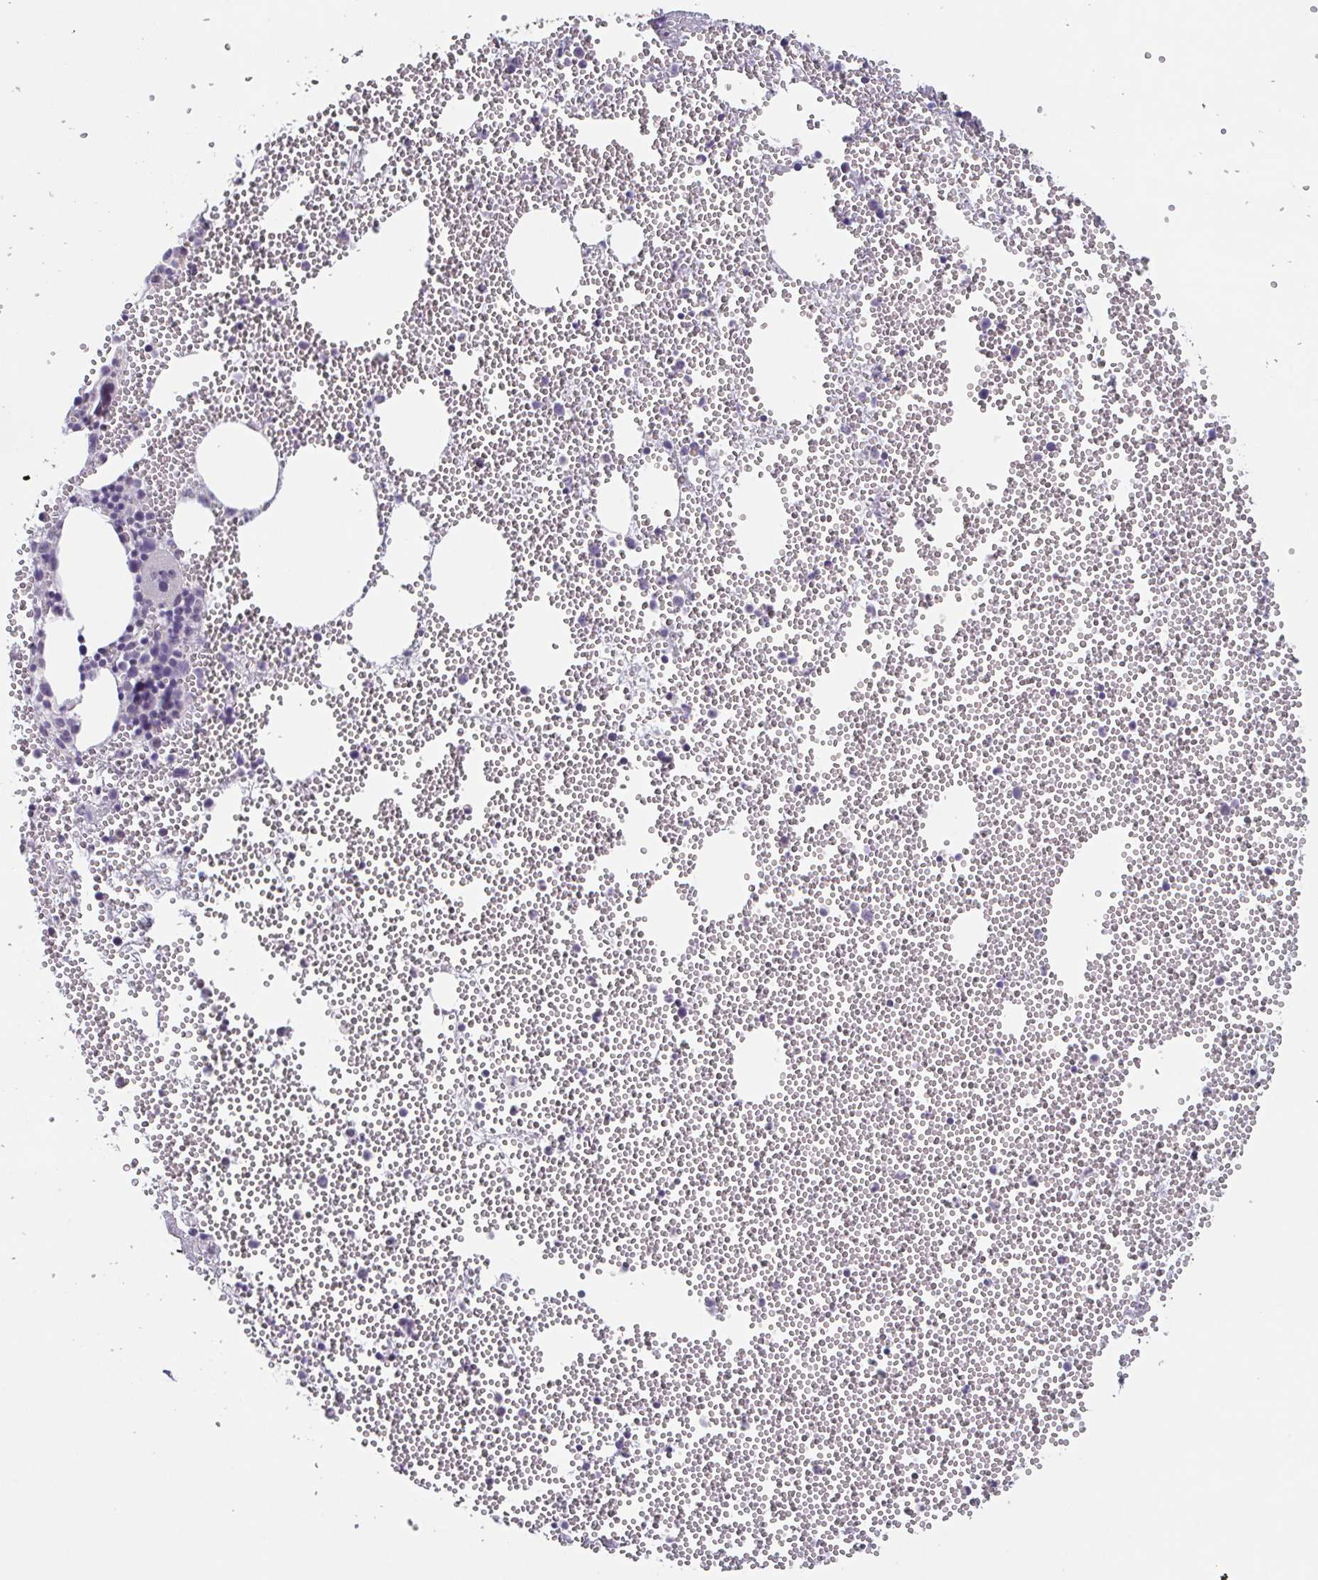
{"staining": {"intensity": "negative", "quantity": "none", "location": "none"}, "tissue": "bone marrow", "cell_type": "Hematopoietic cells", "image_type": "normal", "snomed": [{"axis": "morphology", "description": "Normal tissue, NOS"}, {"axis": "topography", "description": "Bone marrow"}], "caption": "Immunohistochemical staining of benign human bone marrow reveals no significant expression in hematopoietic cells.", "gene": "GHRL", "patient": {"sex": "female", "age": 80}}